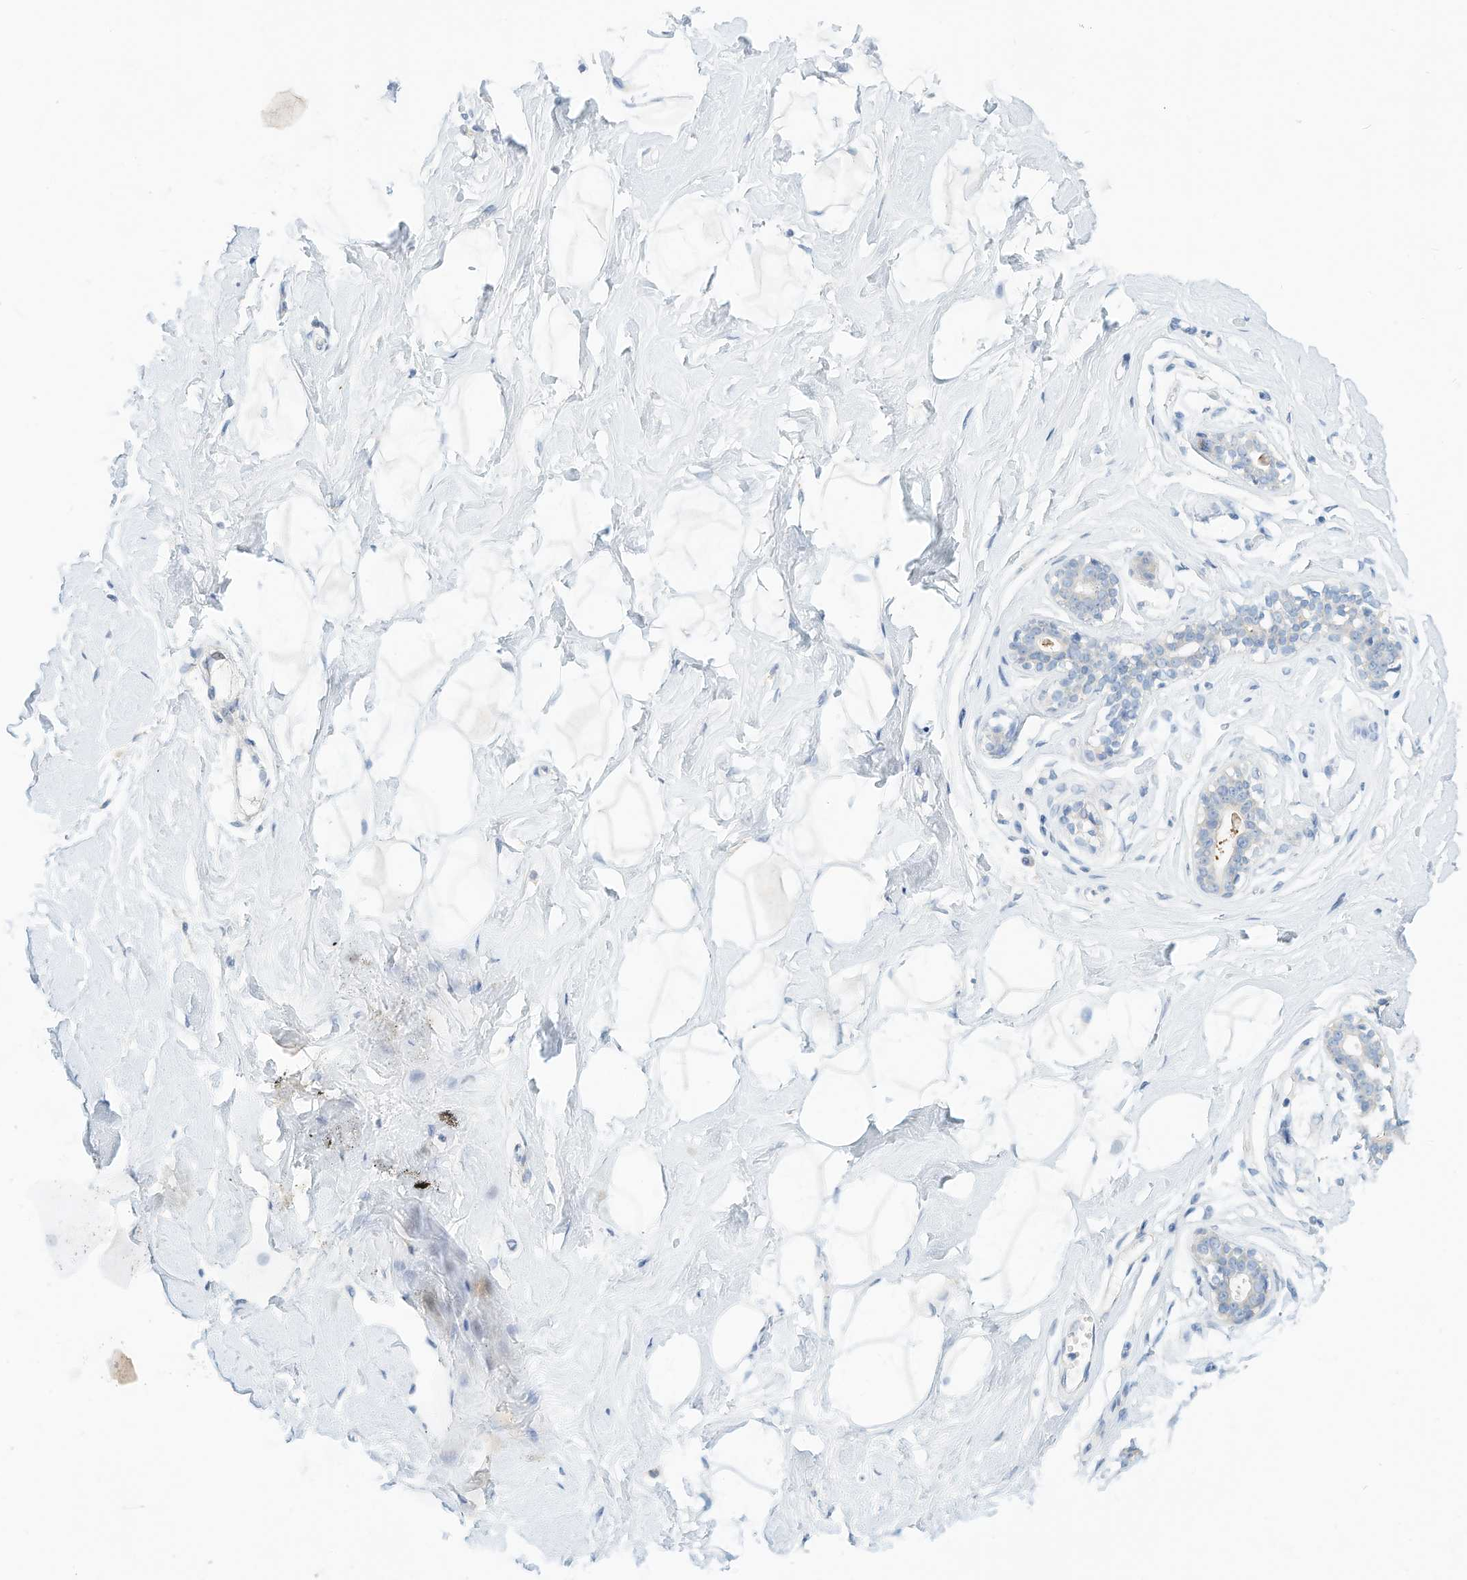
{"staining": {"intensity": "negative", "quantity": "none", "location": "none"}, "tissue": "breast", "cell_type": "Adipocytes", "image_type": "normal", "snomed": [{"axis": "morphology", "description": "Normal tissue, NOS"}, {"axis": "morphology", "description": "Adenoma, NOS"}, {"axis": "topography", "description": "Breast"}], "caption": "Adipocytes show no significant positivity in benign breast. Nuclei are stained in blue.", "gene": "SPOCD1", "patient": {"sex": "female", "age": 23}}